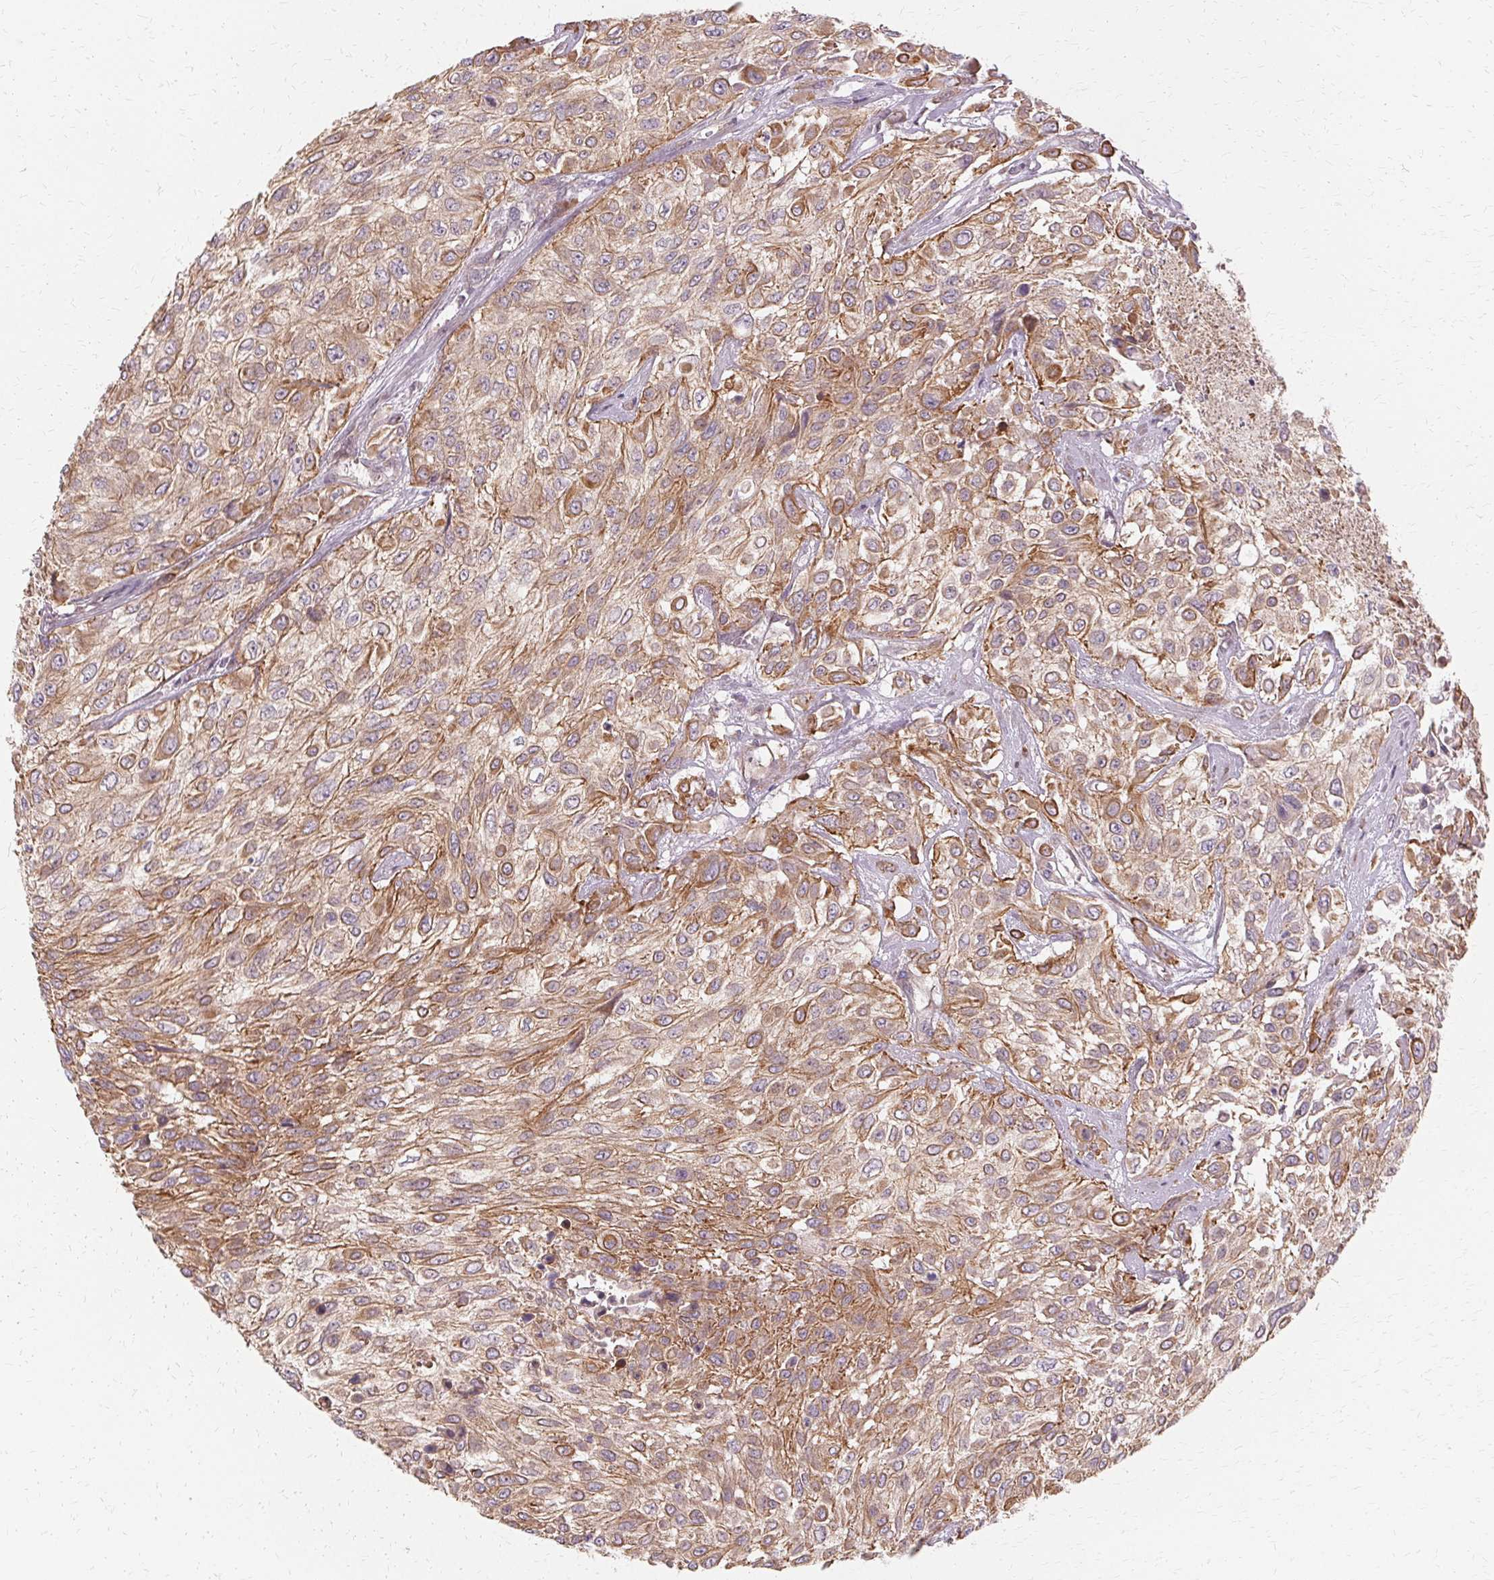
{"staining": {"intensity": "moderate", "quantity": "25%-75%", "location": "cytoplasmic/membranous"}, "tissue": "urothelial cancer", "cell_type": "Tumor cells", "image_type": "cancer", "snomed": [{"axis": "morphology", "description": "Urothelial carcinoma, High grade"}, {"axis": "topography", "description": "Urinary bladder"}], "caption": "Immunohistochemistry (IHC) photomicrograph of neoplastic tissue: human urothelial cancer stained using immunohistochemistry (IHC) displays medium levels of moderate protein expression localized specifically in the cytoplasmic/membranous of tumor cells, appearing as a cytoplasmic/membranous brown color.", "gene": "USP8", "patient": {"sex": "male", "age": 57}}